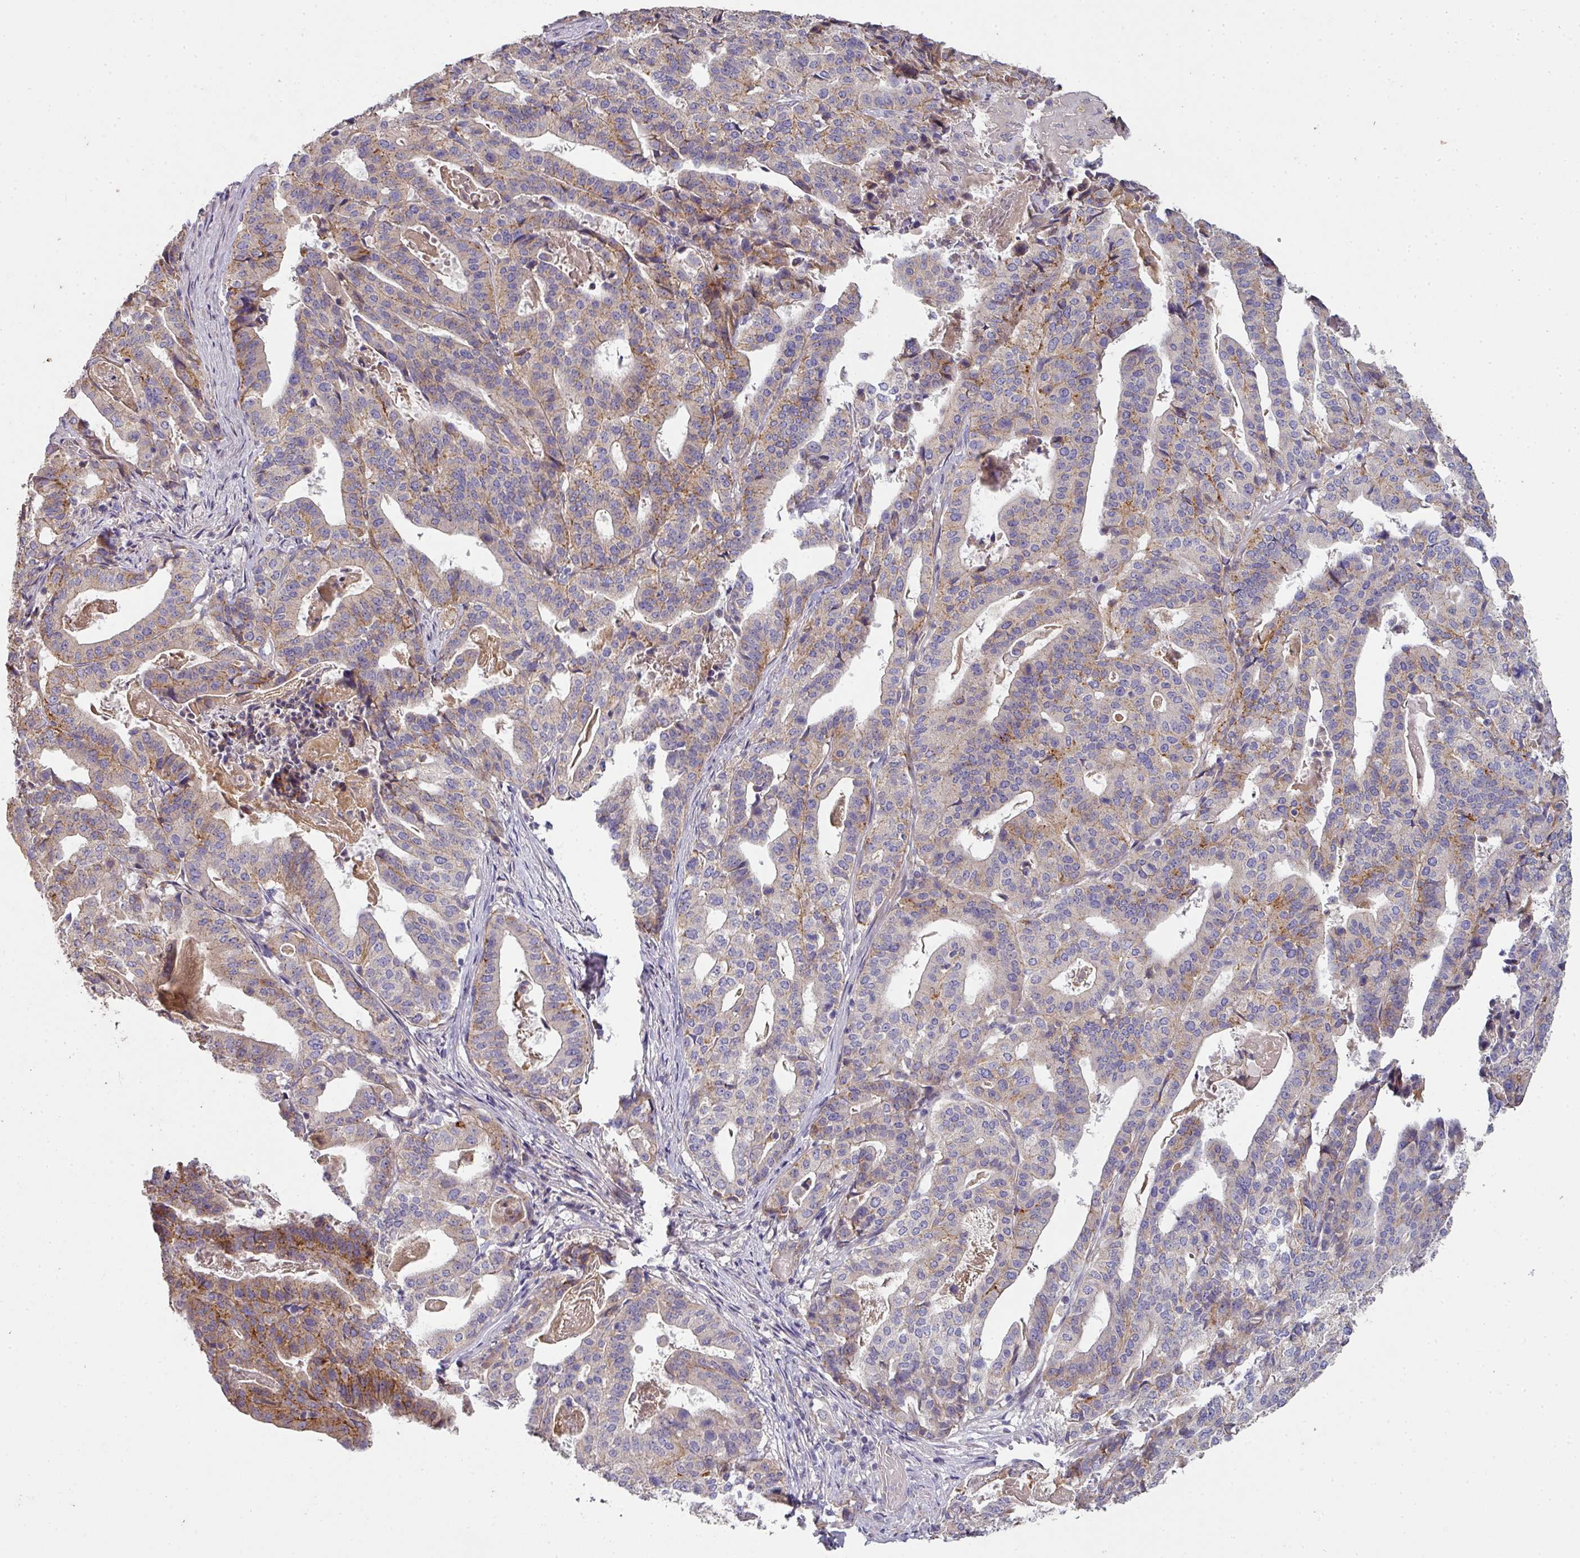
{"staining": {"intensity": "weak", "quantity": "<25%", "location": "cytoplasmic/membranous"}, "tissue": "stomach cancer", "cell_type": "Tumor cells", "image_type": "cancer", "snomed": [{"axis": "morphology", "description": "Adenocarcinoma, NOS"}, {"axis": "topography", "description": "Stomach"}], "caption": "Immunohistochemistry photomicrograph of neoplastic tissue: stomach adenocarcinoma stained with DAB shows no significant protein positivity in tumor cells.", "gene": "PCDH1", "patient": {"sex": "male", "age": 48}}